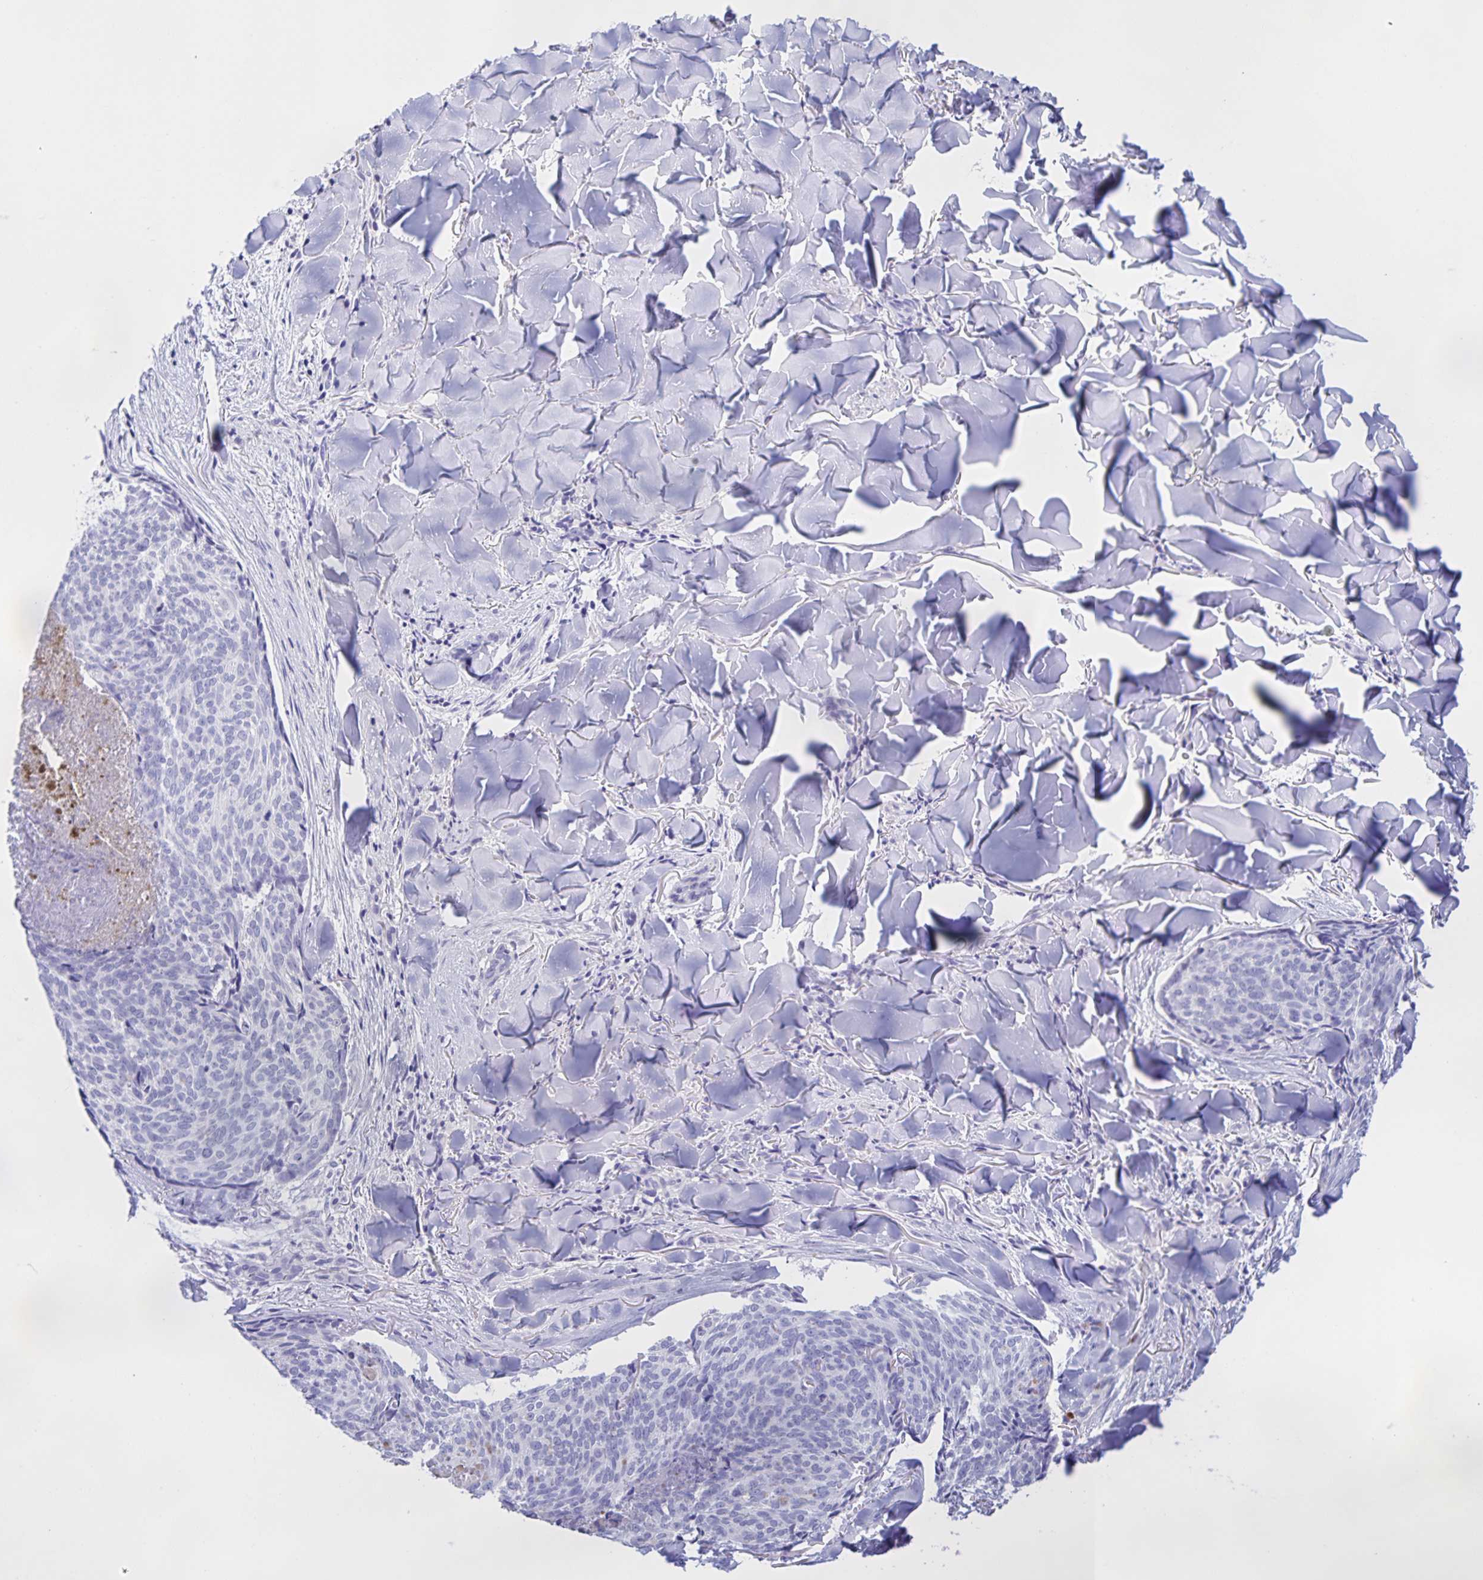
{"staining": {"intensity": "negative", "quantity": "none", "location": "none"}, "tissue": "skin cancer", "cell_type": "Tumor cells", "image_type": "cancer", "snomed": [{"axis": "morphology", "description": "Basal cell carcinoma"}, {"axis": "topography", "description": "Skin"}], "caption": "Tumor cells show no significant protein positivity in basal cell carcinoma (skin).", "gene": "CATSPER4", "patient": {"sex": "female", "age": 82}}